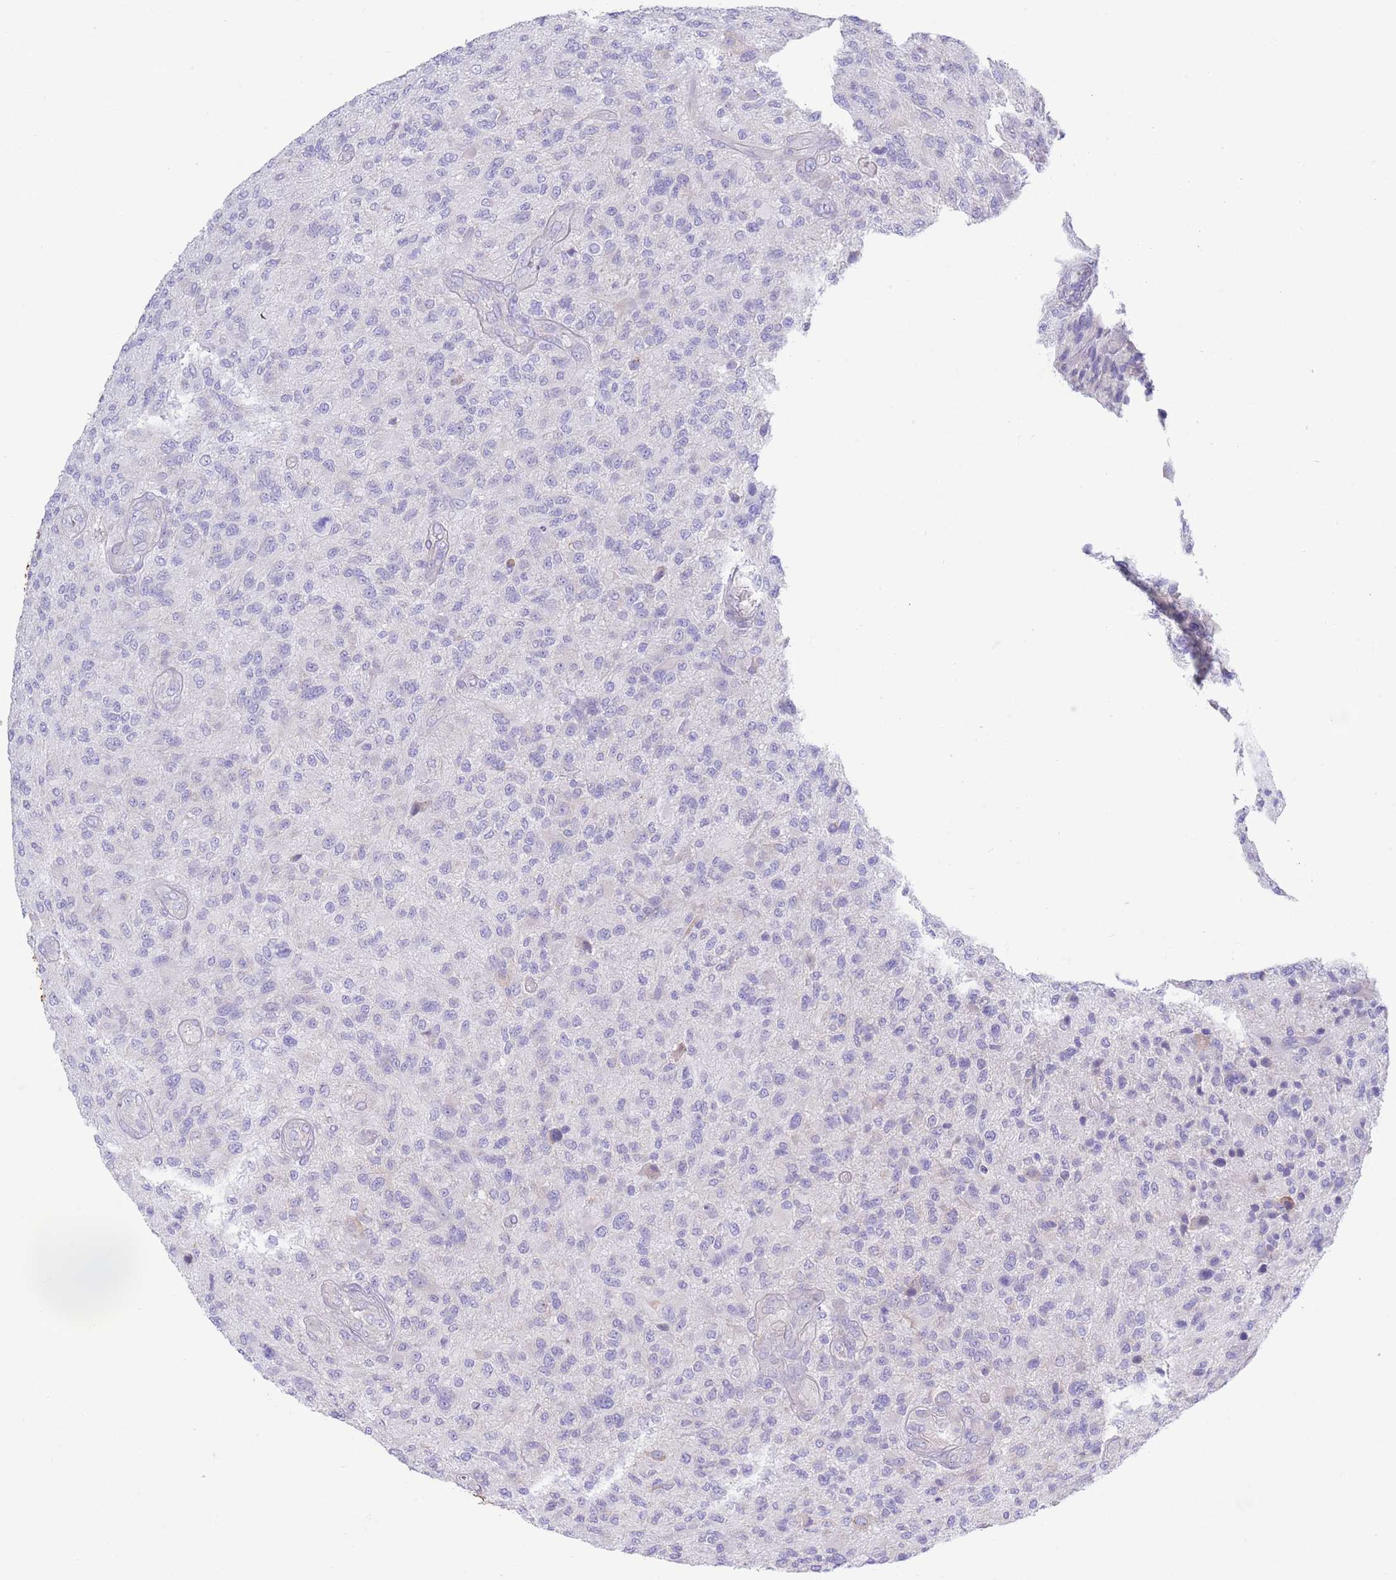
{"staining": {"intensity": "negative", "quantity": "none", "location": "none"}, "tissue": "glioma", "cell_type": "Tumor cells", "image_type": "cancer", "snomed": [{"axis": "morphology", "description": "Glioma, malignant, High grade"}, {"axis": "topography", "description": "Brain"}], "caption": "Immunohistochemical staining of human high-grade glioma (malignant) demonstrates no significant positivity in tumor cells. Nuclei are stained in blue.", "gene": "CCDC149", "patient": {"sex": "male", "age": 47}}